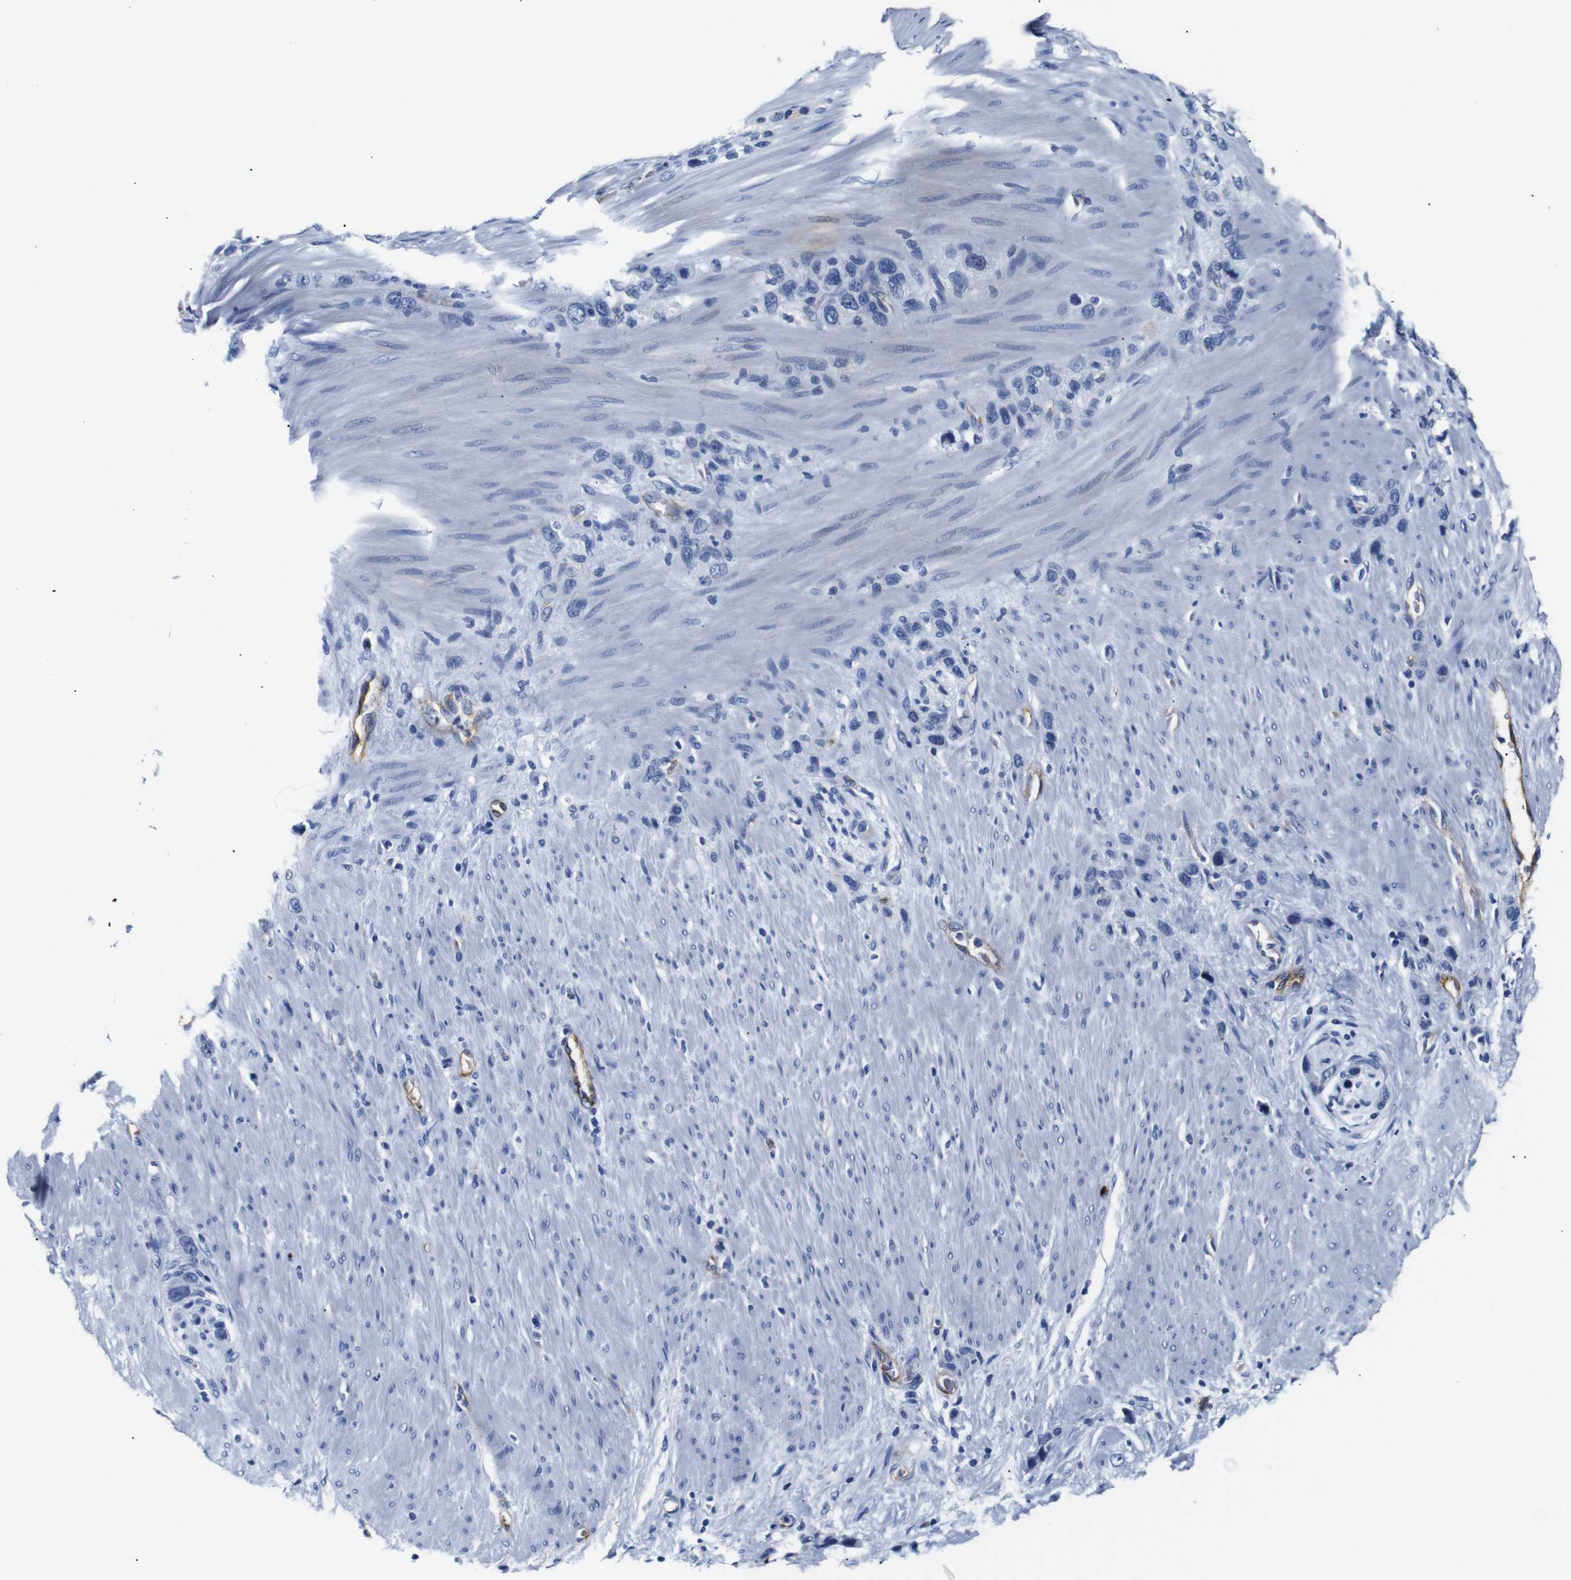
{"staining": {"intensity": "negative", "quantity": "none", "location": "none"}, "tissue": "stomach cancer", "cell_type": "Tumor cells", "image_type": "cancer", "snomed": [{"axis": "morphology", "description": "Adenocarcinoma, NOS"}, {"axis": "morphology", "description": "Adenocarcinoma, High grade"}, {"axis": "topography", "description": "Stomach, upper"}, {"axis": "topography", "description": "Stomach, lower"}], "caption": "Immunohistochemistry (IHC) of human stomach adenocarcinoma demonstrates no staining in tumor cells.", "gene": "MUC4", "patient": {"sex": "female", "age": 65}}